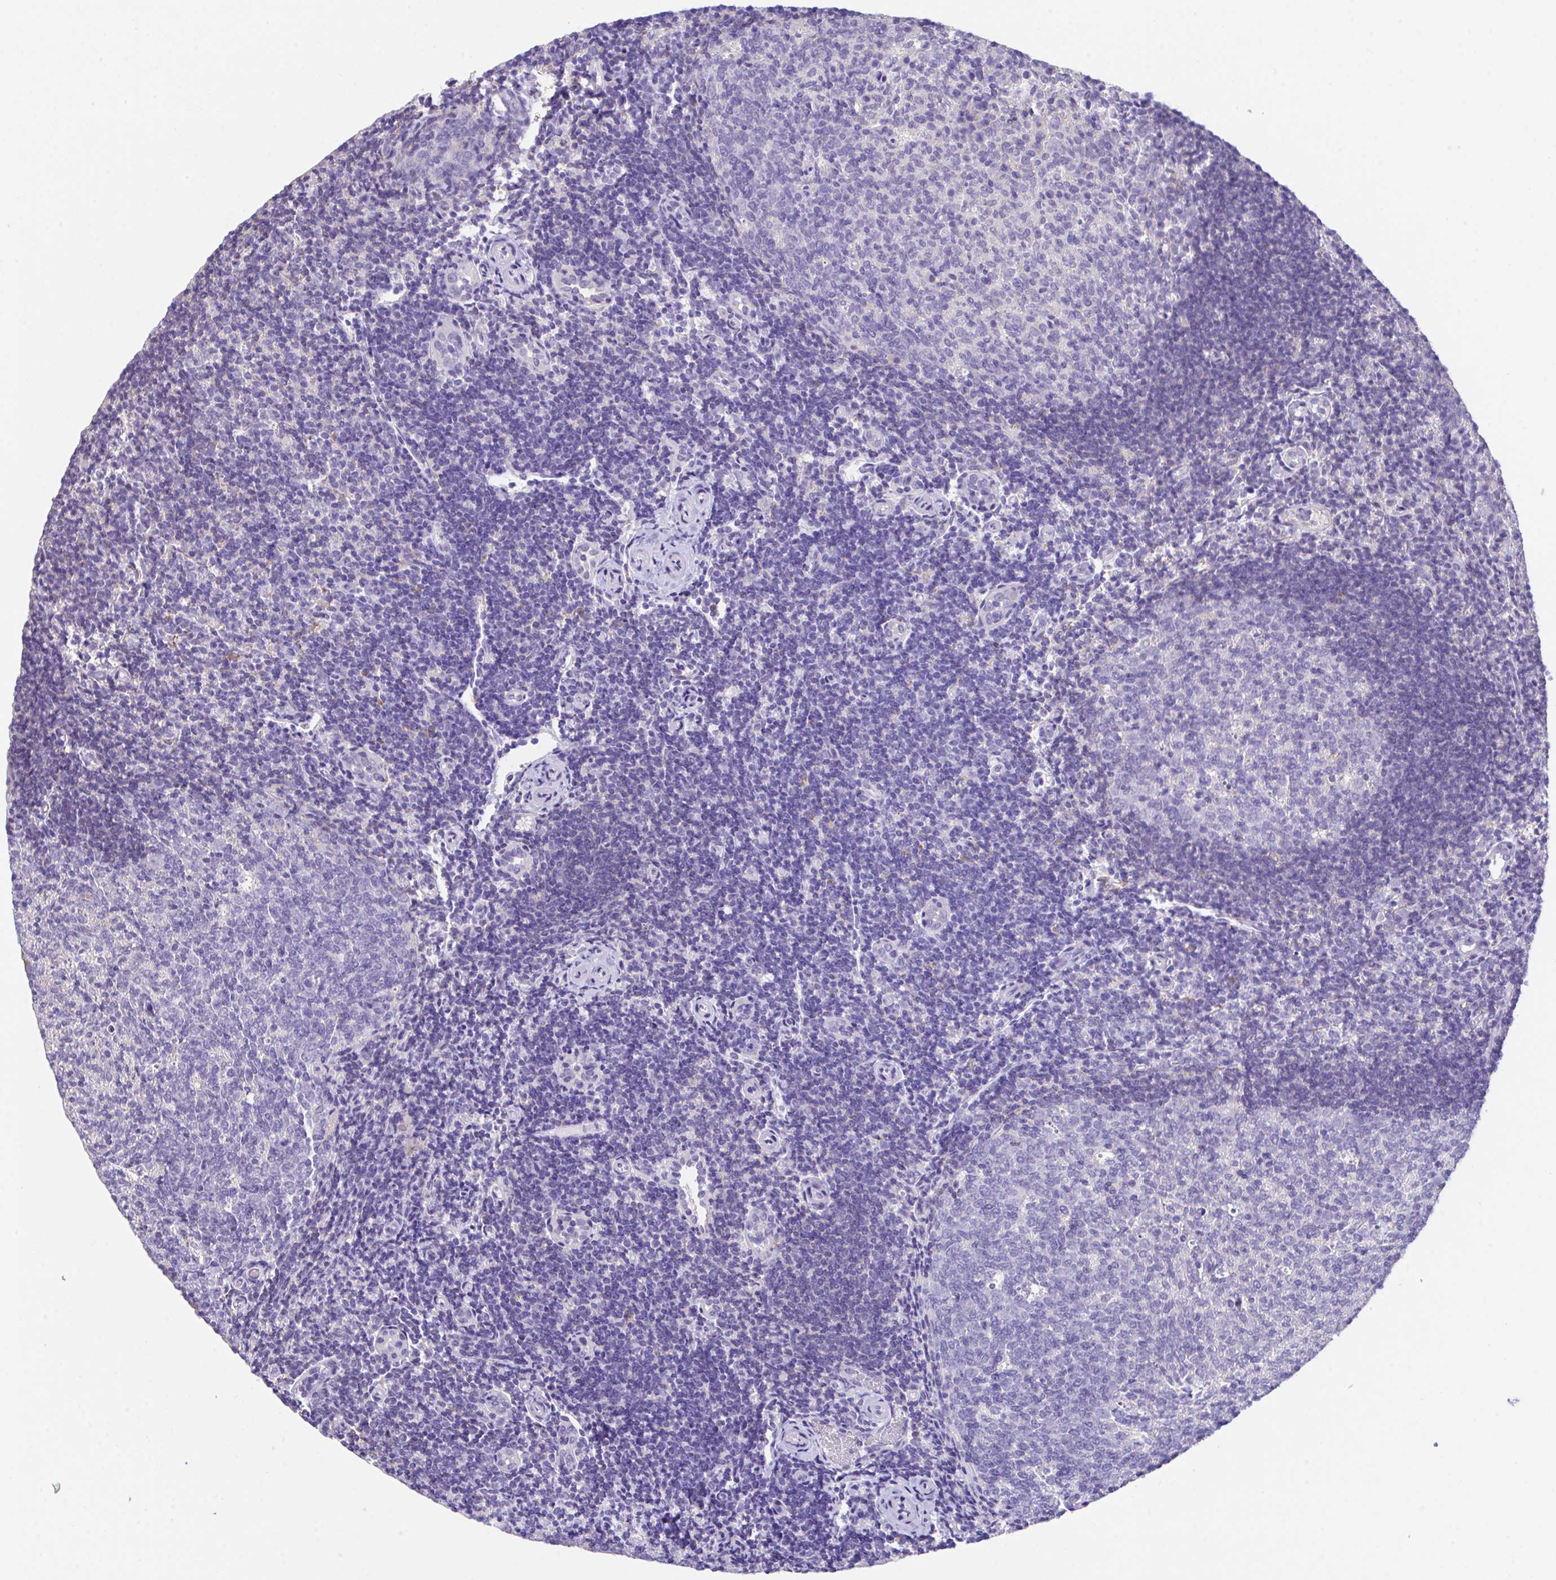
{"staining": {"intensity": "negative", "quantity": "none", "location": "none"}, "tissue": "tonsil", "cell_type": "Germinal center cells", "image_type": "normal", "snomed": [{"axis": "morphology", "description": "Normal tissue, NOS"}, {"axis": "topography", "description": "Tonsil"}], "caption": "Immunohistochemistry (IHC) photomicrograph of normal tonsil: human tonsil stained with DAB demonstrates no significant protein positivity in germinal center cells.", "gene": "HOXB4", "patient": {"sex": "female", "age": 10}}